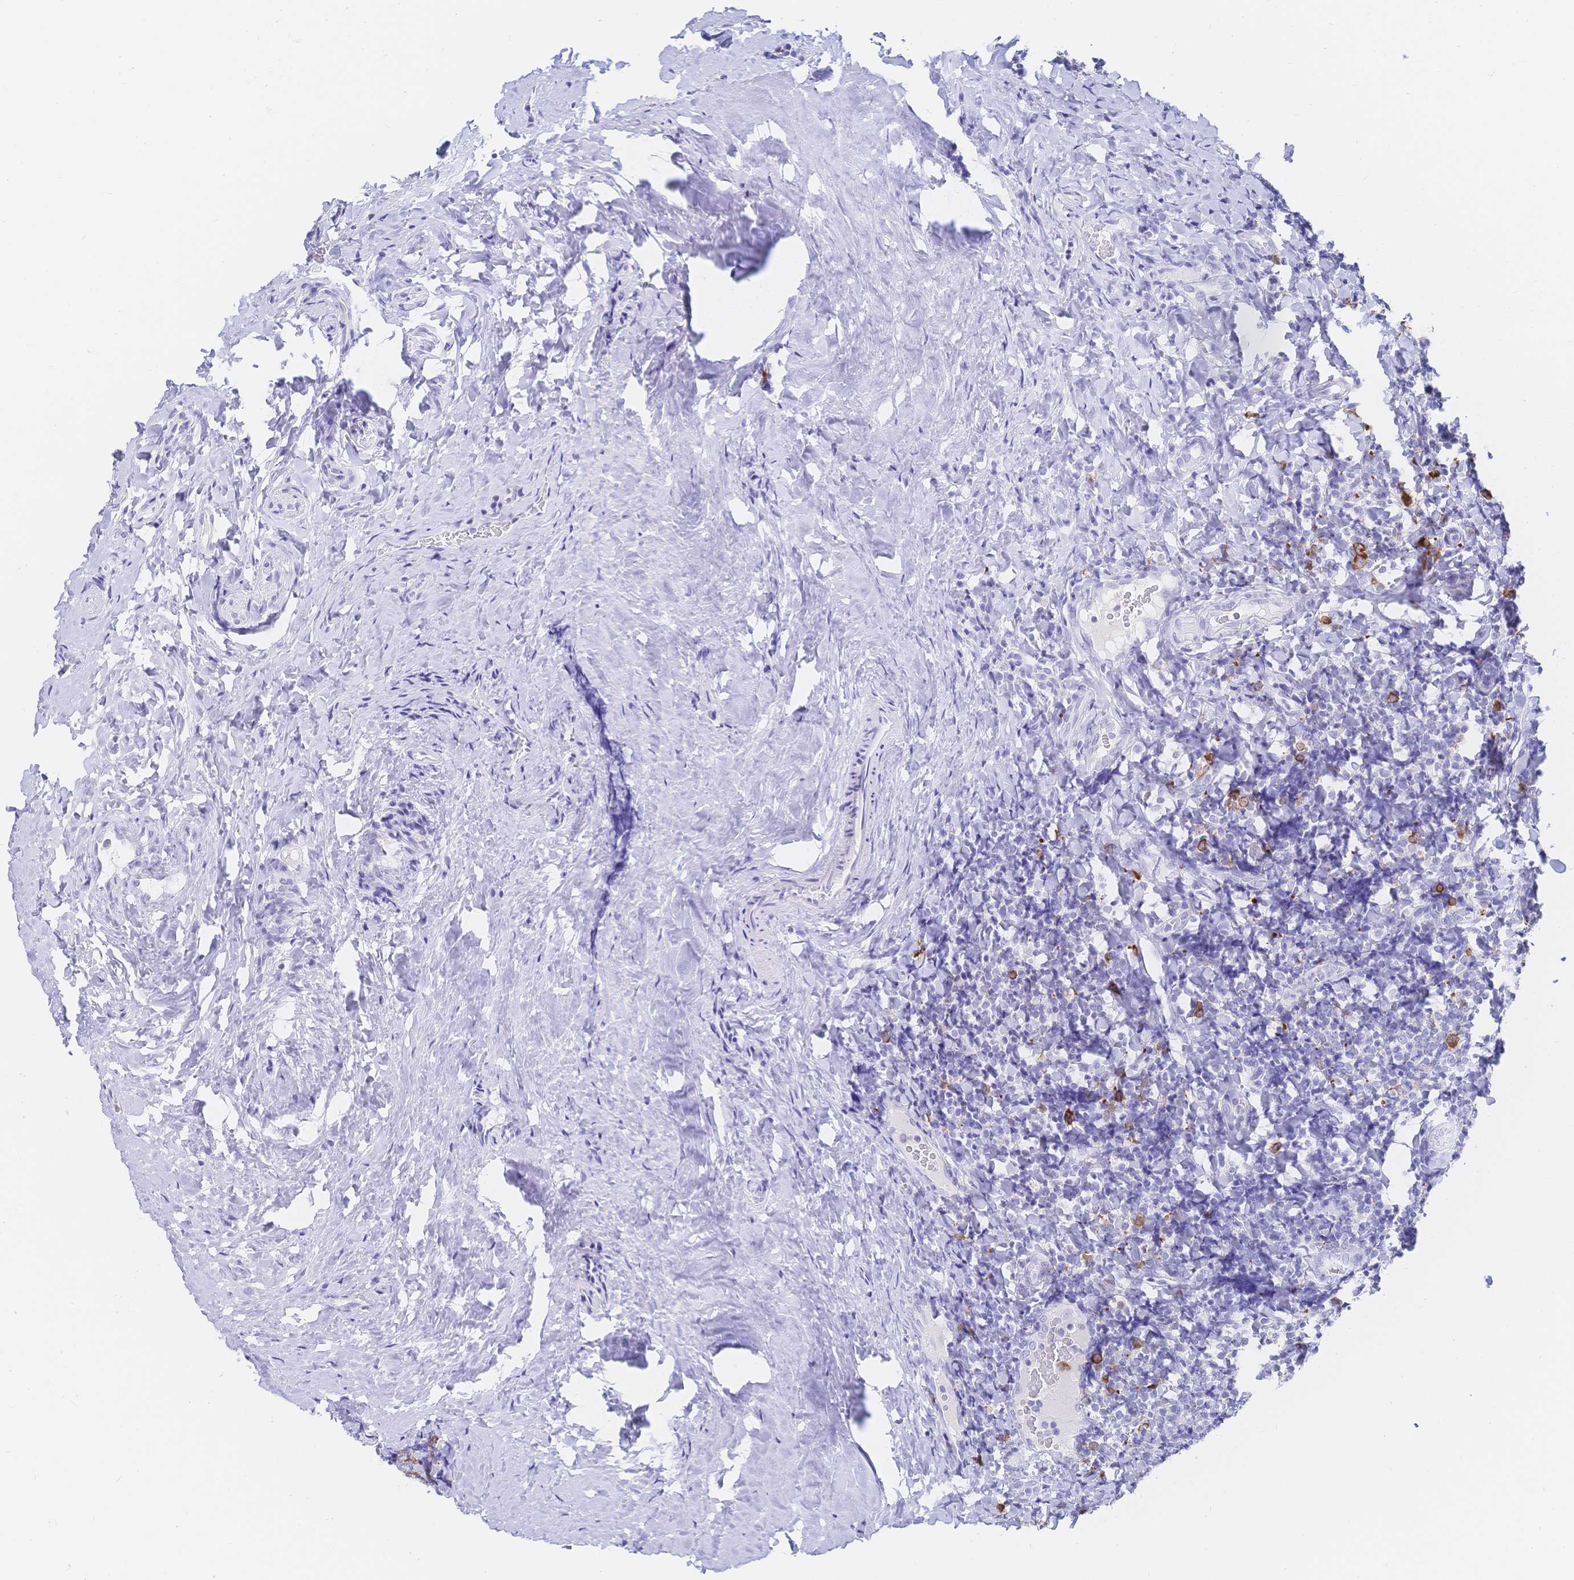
{"staining": {"intensity": "strong", "quantity": "25%-75%", "location": "cytoplasmic/membranous"}, "tissue": "tonsil", "cell_type": "Germinal center cells", "image_type": "normal", "snomed": [{"axis": "morphology", "description": "Normal tissue, NOS"}, {"axis": "topography", "description": "Tonsil"}], "caption": "Immunohistochemical staining of unremarkable tonsil displays 25%-75% levels of strong cytoplasmic/membranous protein expression in approximately 25%-75% of germinal center cells.", "gene": "RRM1", "patient": {"sex": "male", "age": 17}}